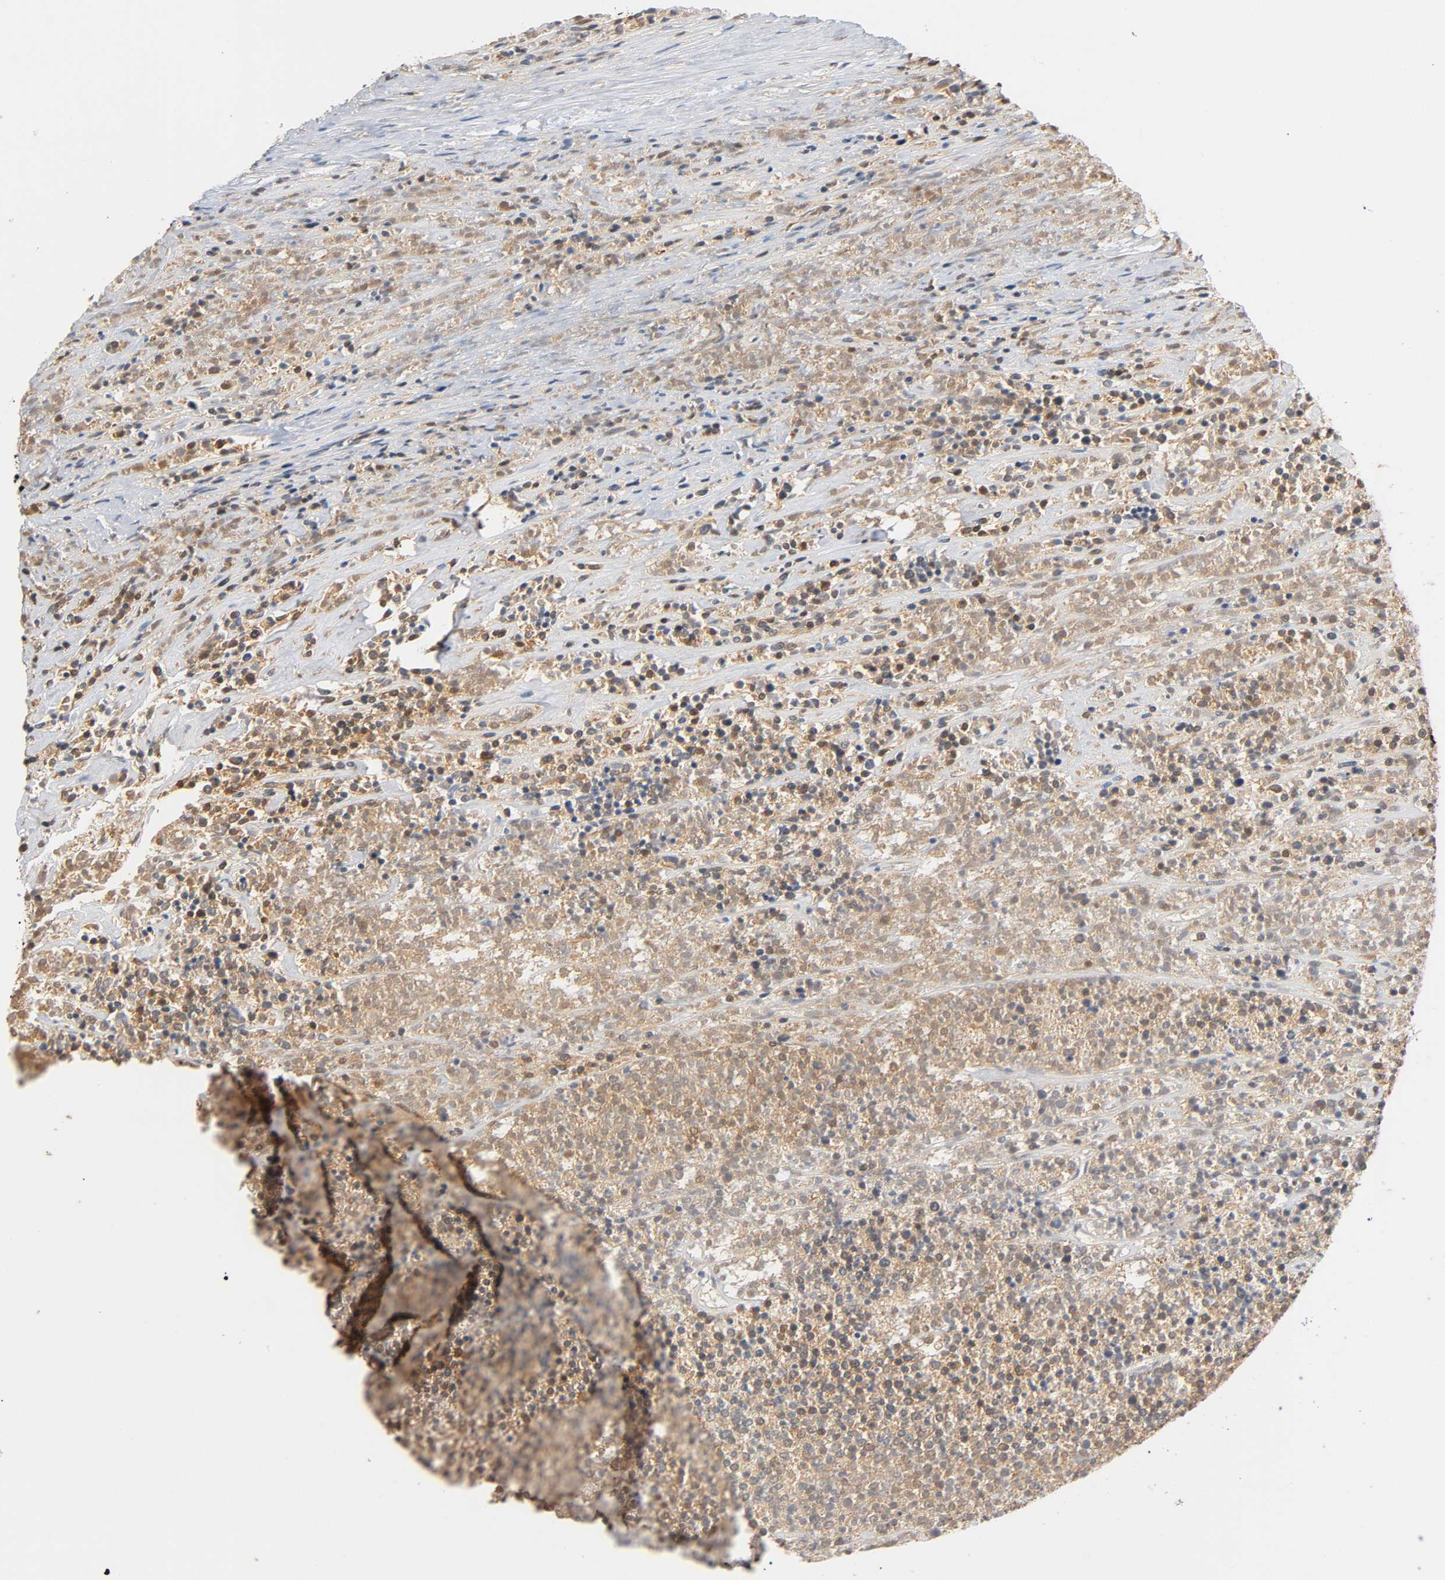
{"staining": {"intensity": "weak", "quantity": ">75%", "location": "cytoplasmic/membranous"}, "tissue": "lymphoma", "cell_type": "Tumor cells", "image_type": "cancer", "snomed": [{"axis": "morphology", "description": "Malignant lymphoma, non-Hodgkin's type, High grade"}, {"axis": "topography", "description": "Lymph node"}], "caption": "Brown immunohistochemical staining in human malignant lymphoma, non-Hodgkin's type (high-grade) exhibits weak cytoplasmic/membranous expression in about >75% of tumor cells.", "gene": "UCKL1", "patient": {"sex": "female", "age": 73}}